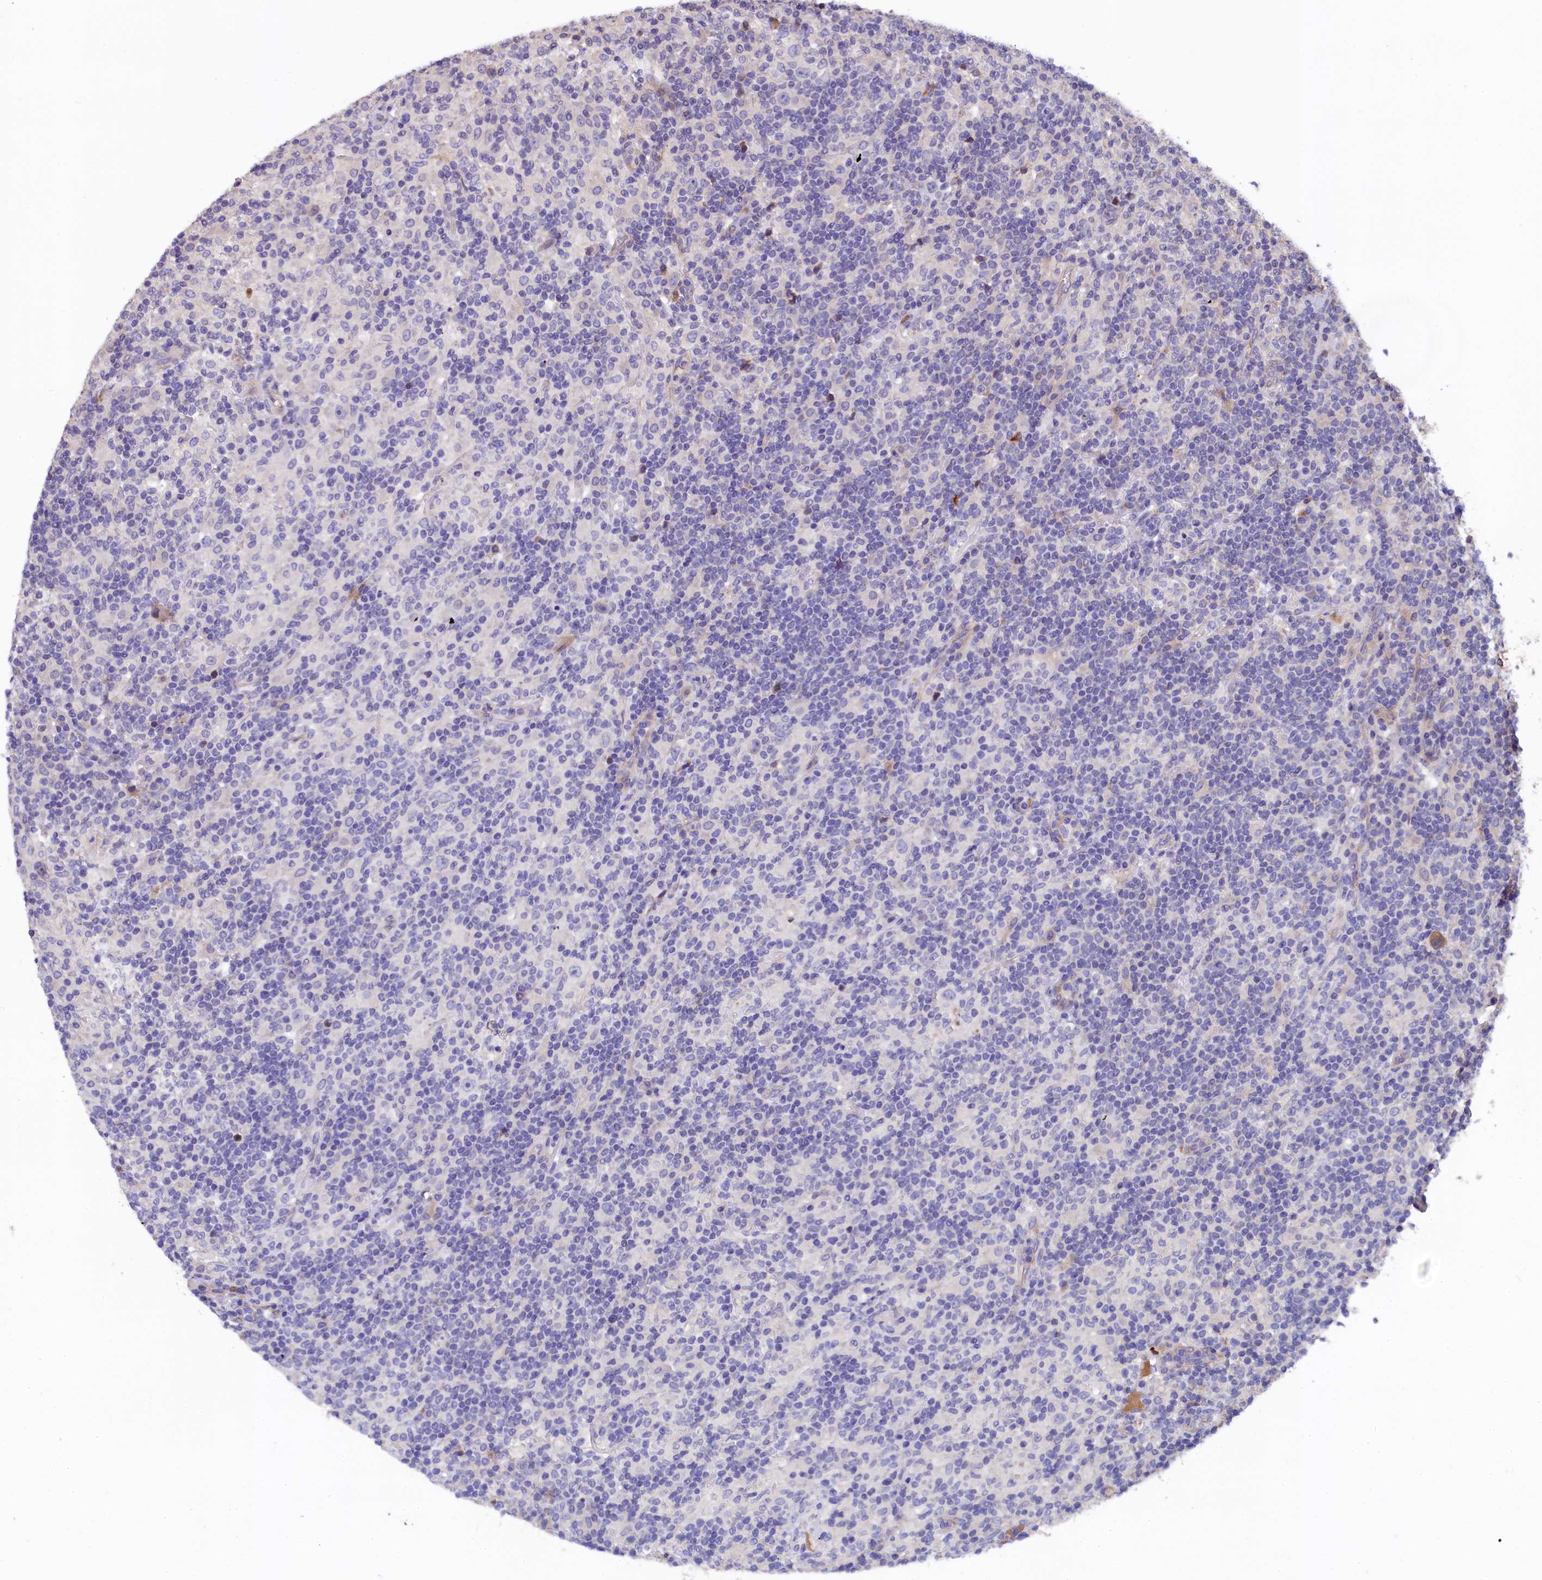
{"staining": {"intensity": "negative", "quantity": "none", "location": "none"}, "tissue": "lymphoma", "cell_type": "Tumor cells", "image_type": "cancer", "snomed": [{"axis": "morphology", "description": "Hodgkin's disease, NOS"}, {"axis": "topography", "description": "Lymph node"}], "caption": "This is an IHC micrograph of human lymphoma. There is no staining in tumor cells.", "gene": "EPS8L2", "patient": {"sex": "male", "age": 70}}